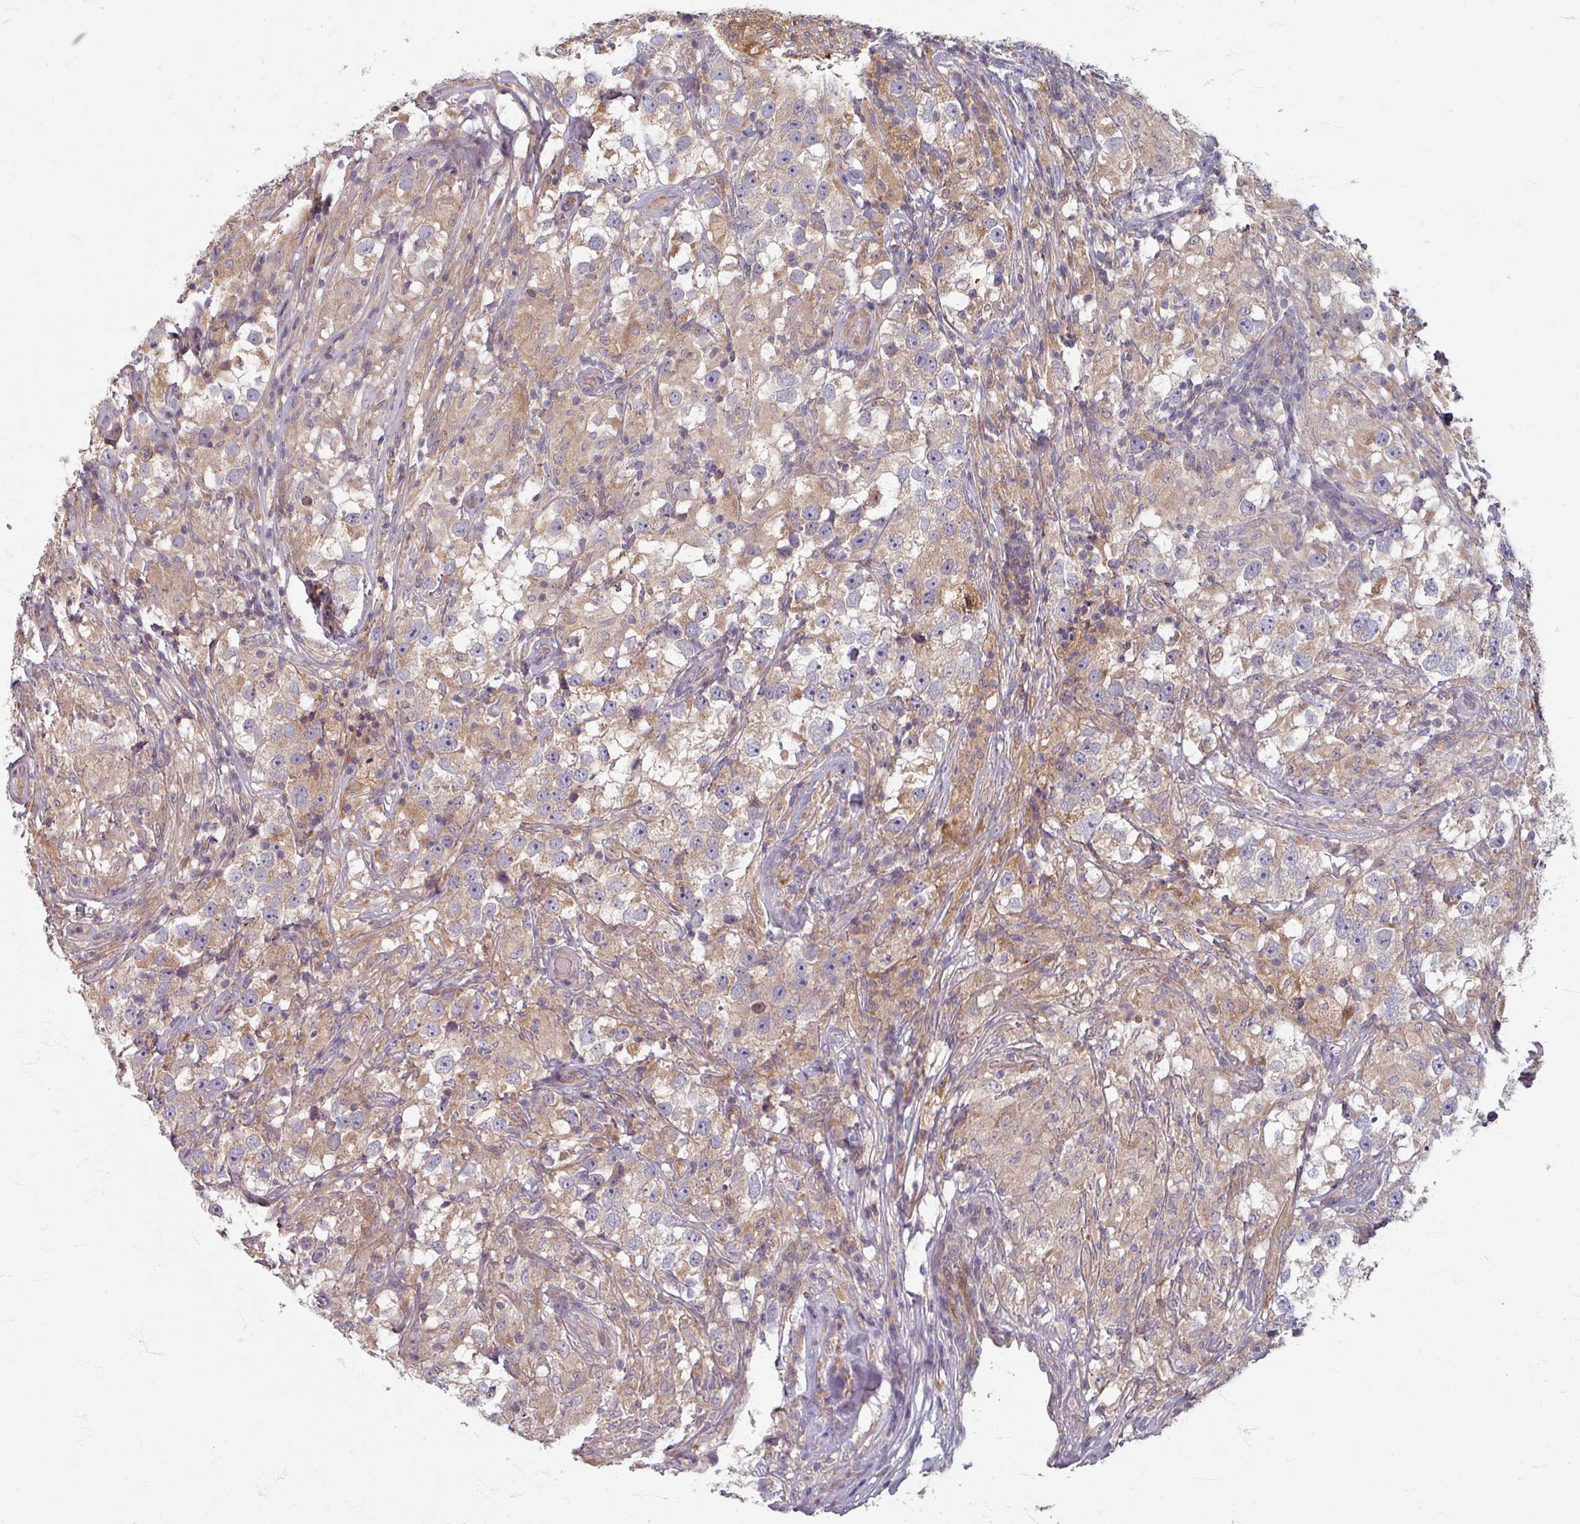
{"staining": {"intensity": "weak", "quantity": ">75%", "location": "cytoplasmic/membranous"}, "tissue": "testis cancer", "cell_type": "Tumor cells", "image_type": "cancer", "snomed": [{"axis": "morphology", "description": "Seminoma, NOS"}, {"axis": "topography", "description": "Testis"}], "caption": "Immunohistochemistry (IHC) of seminoma (testis) shows low levels of weak cytoplasmic/membranous expression in approximately >75% of tumor cells.", "gene": "STAM", "patient": {"sex": "male", "age": 46}}